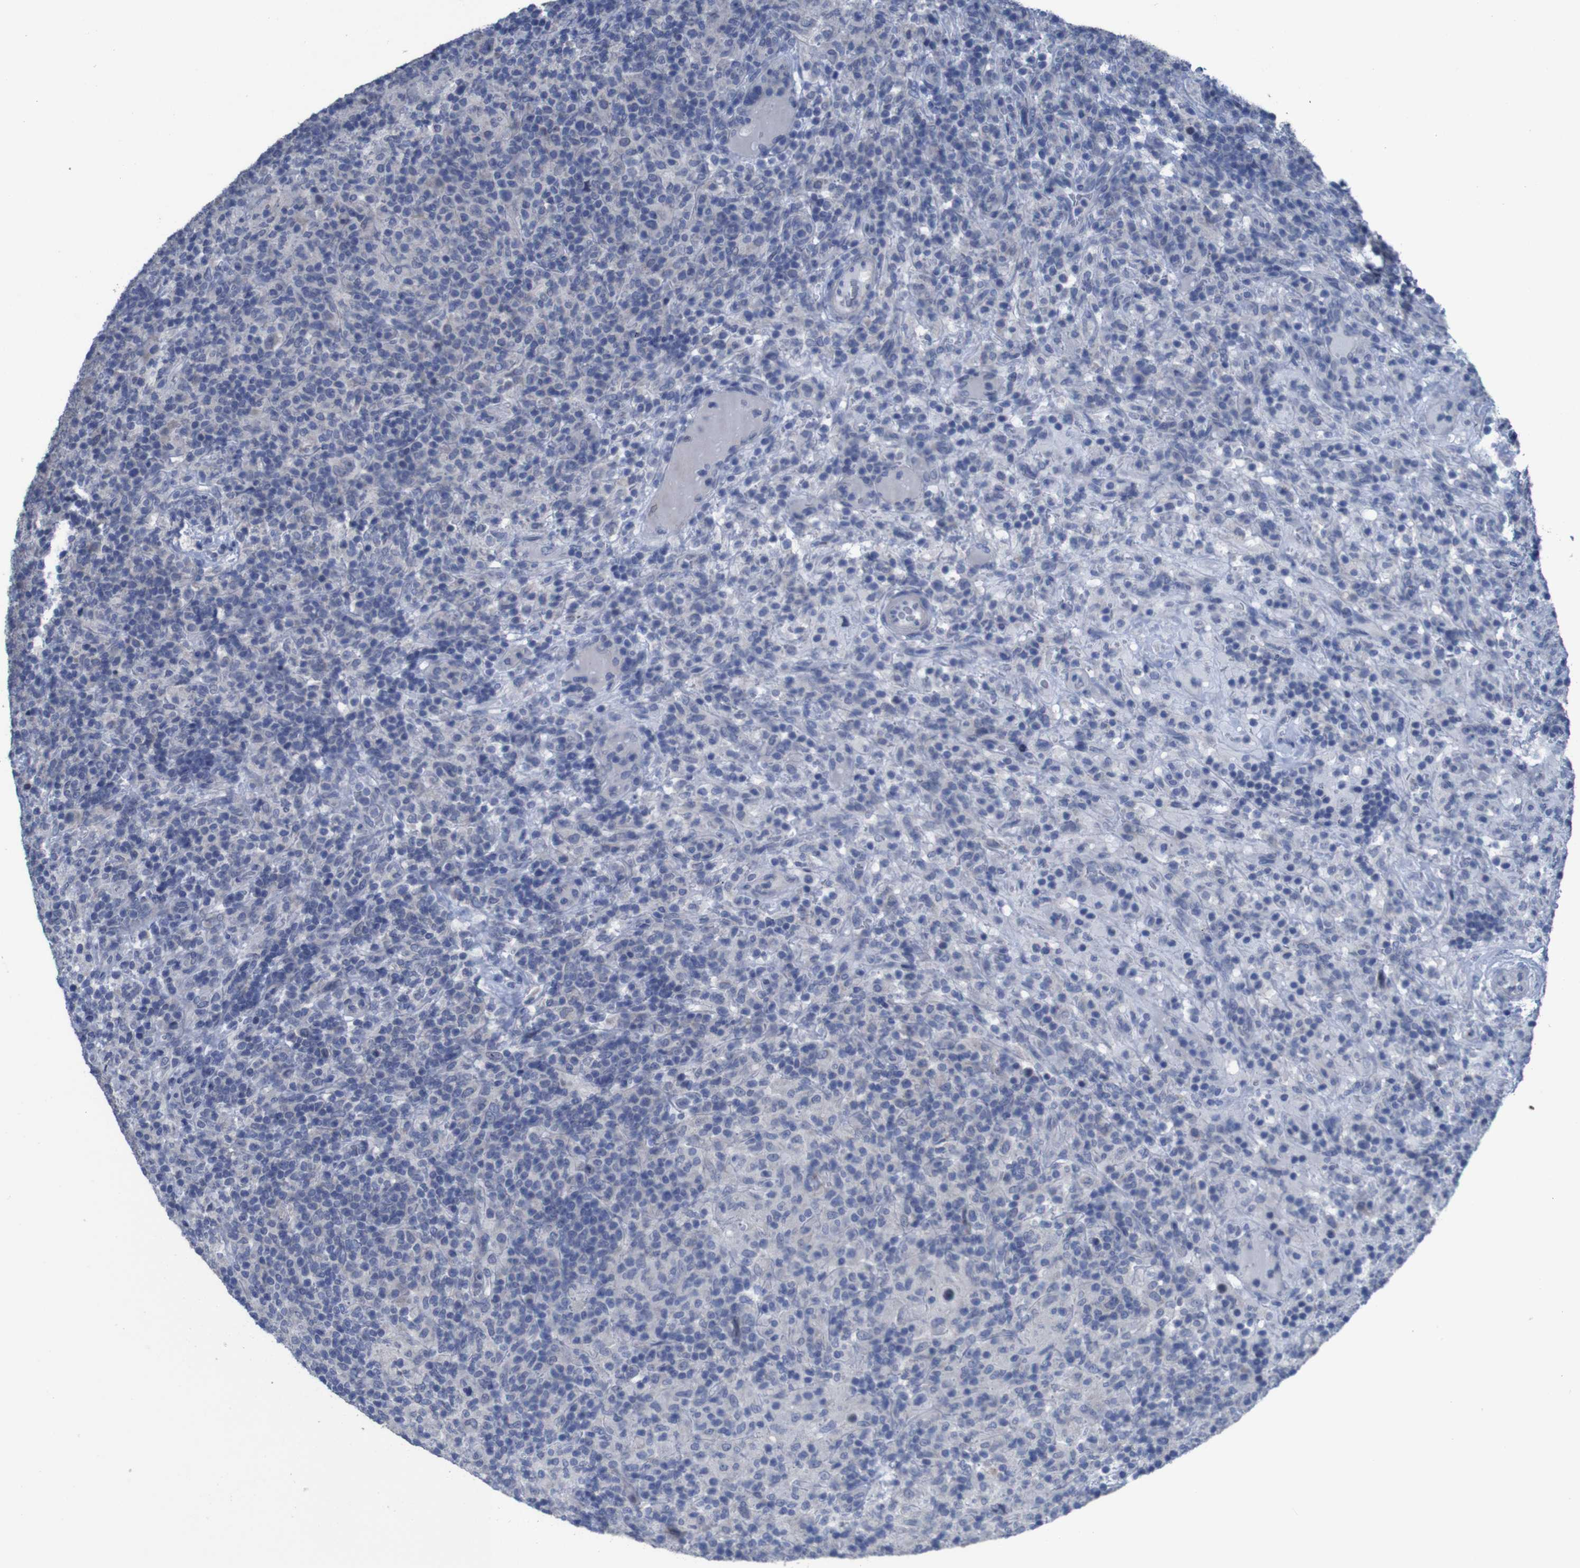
{"staining": {"intensity": "negative", "quantity": "none", "location": "none"}, "tissue": "lymphoma", "cell_type": "Tumor cells", "image_type": "cancer", "snomed": [{"axis": "morphology", "description": "Hodgkin's disease, NOS"}, {"axis": "topography", "description": "Lymph node"}], "caption": "Lymphoma stained for a protein using immunohistochemistry (IHC) exhibits no positivity tumor cells.", "gene": "CLDN18", "patient": {"sex": "male", "age": 70}}